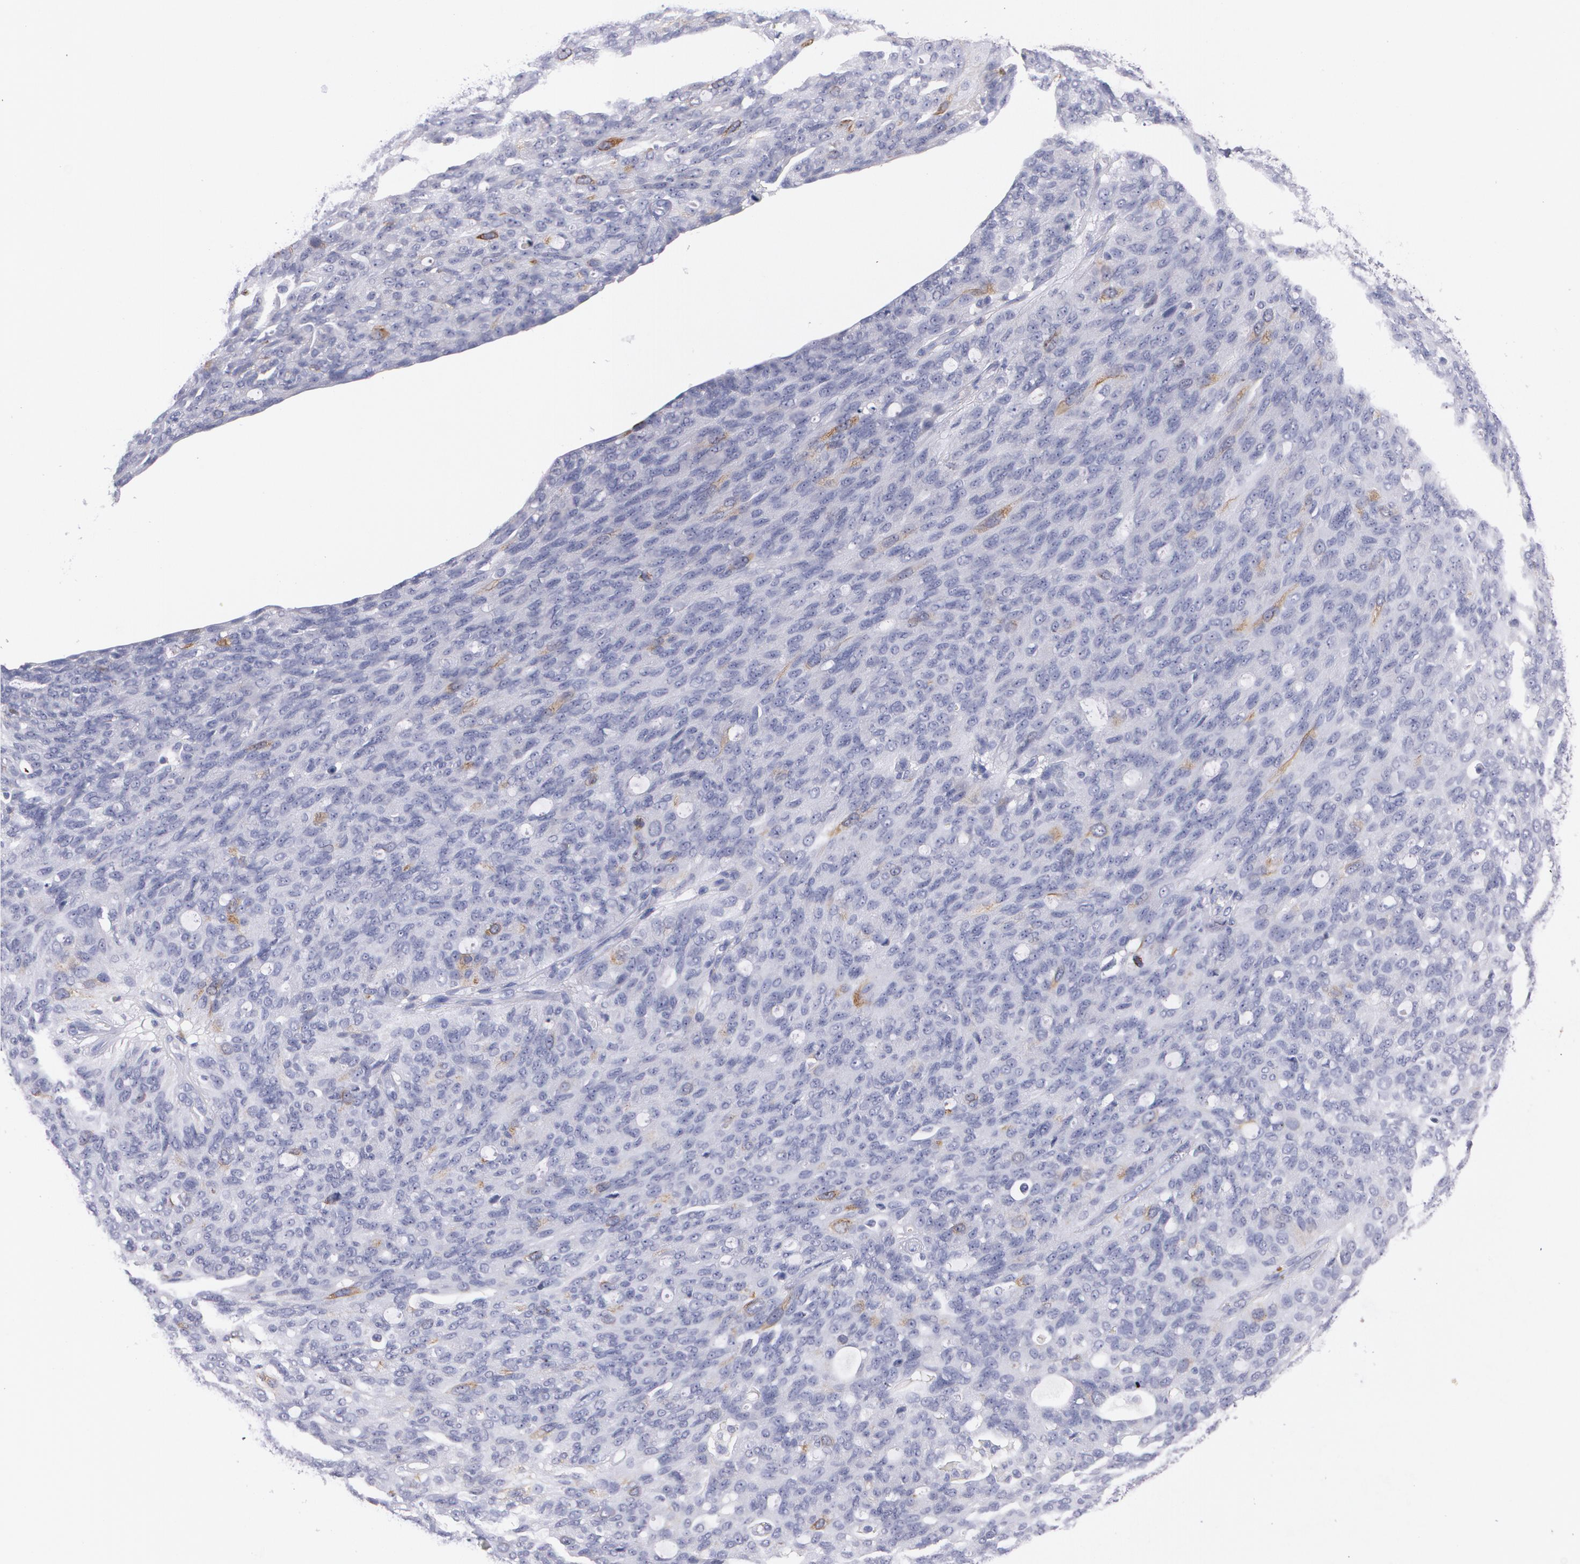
{"staining": {"intensity": "strong", "quantity": "<25%", "location": "cytoplasmic/membranous"}, "tissue": "ovarian cancer", "cell_type": "Tumor cells", "image_type": "cancer", "snomed": [{"axis": "morphology", "description": "Carcinoma, endometroid"}, {"axis": "topography", "description": "Ovary"}], "caption": "Ovarian cancer tissue displays strong cytoplasmic/membranous expression in approximately <25% of tumor cells, visualized by immunohistochemistry.", "gene": "HMMR", "patient": {"sex": "female", "age": 60}}